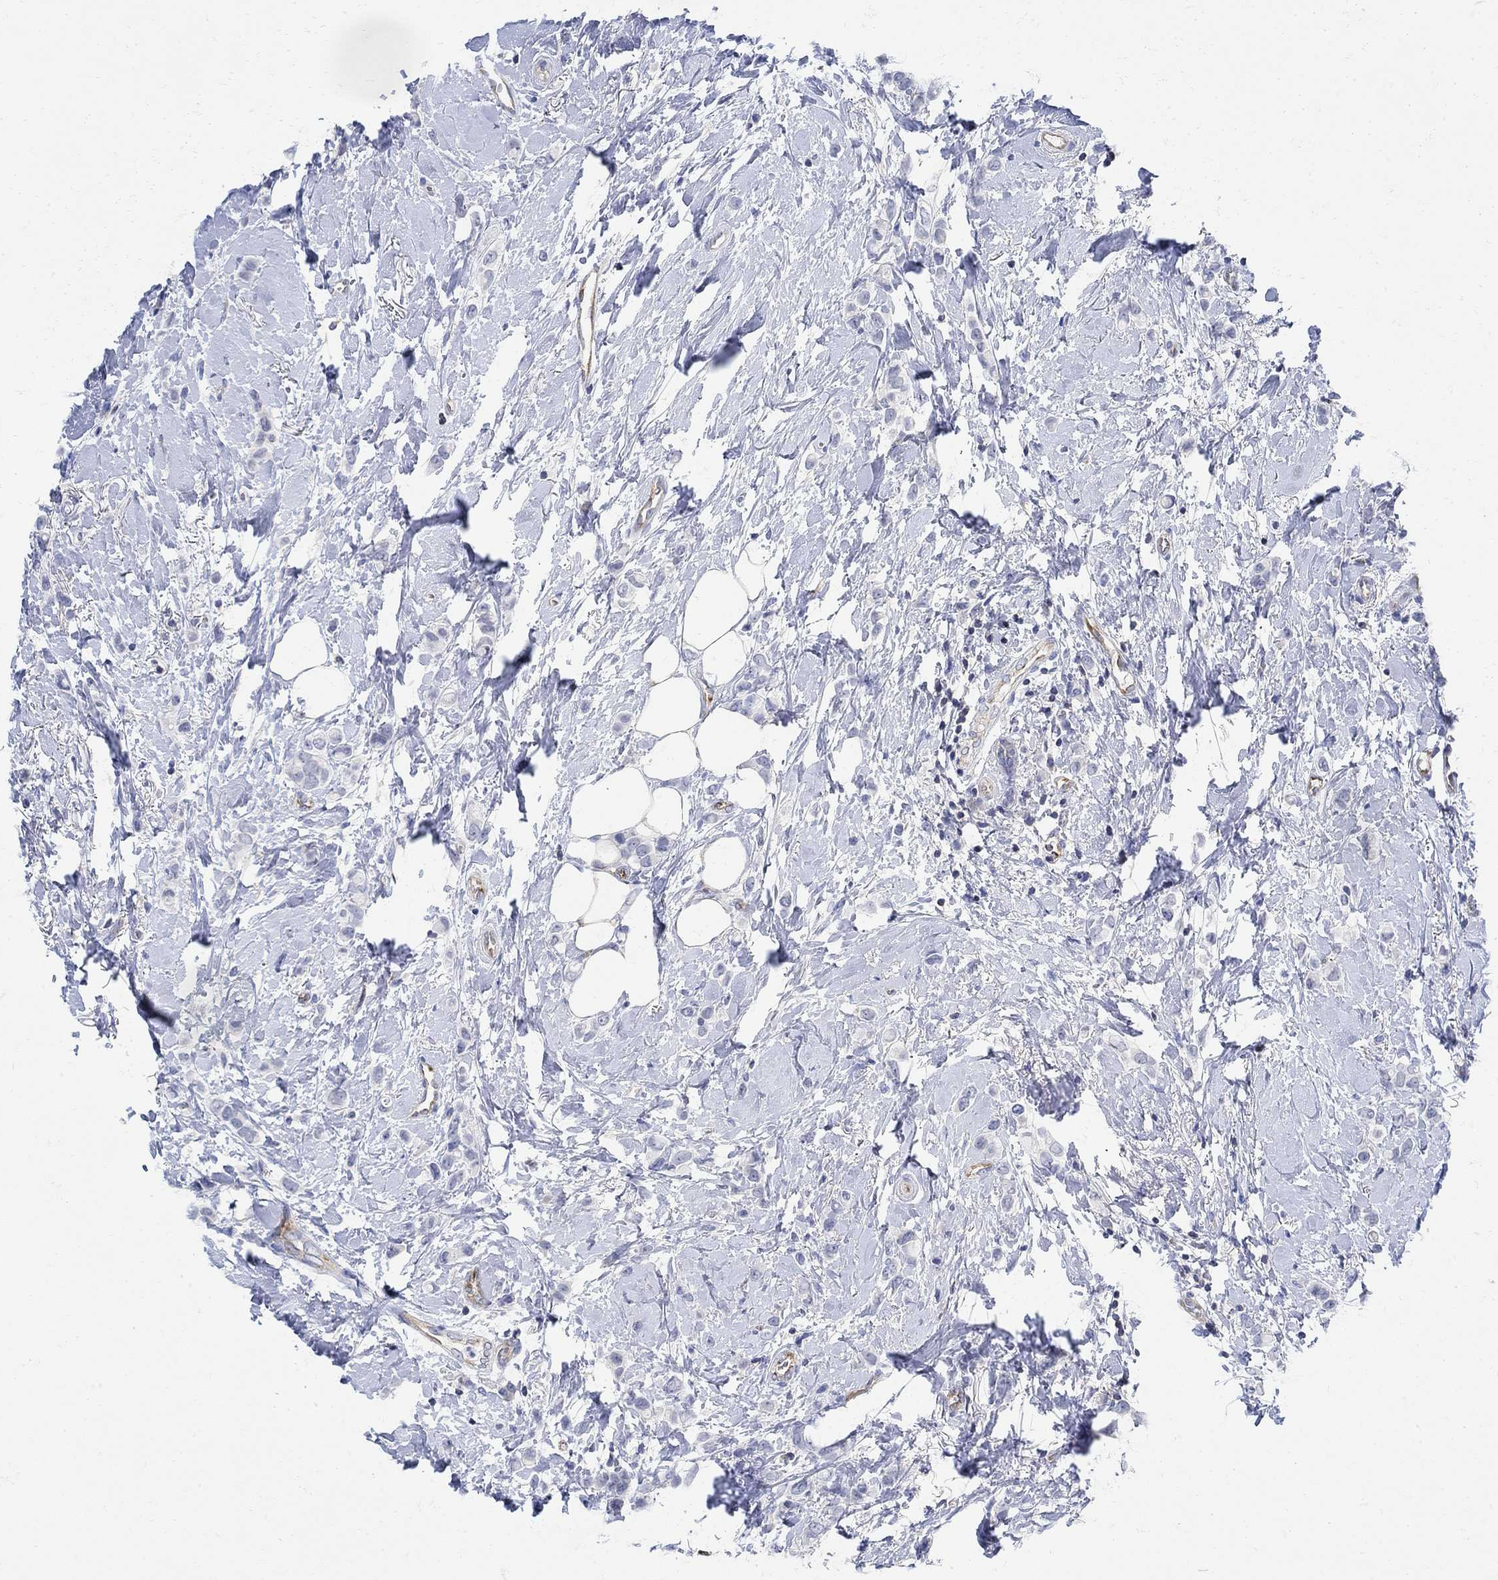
{"staining": {"intensity": "negative", "quantity": "none", "location": "none"}, "tissue": "breast cancer", "cell_type": "Tumor cells", "image_type": "cancer", "snomed": [{"axis": "morphology", "description": "Lobular carcinoma"}, {"axis": "topography", "description": "Breast"}], "caption": "Human lobular carcinoma (breast) stained for a protein using immunohistochemistry shows no staining in tumor cells.", "gene": "PHF21B", "patient": {"sex": "female", "age": 66}}